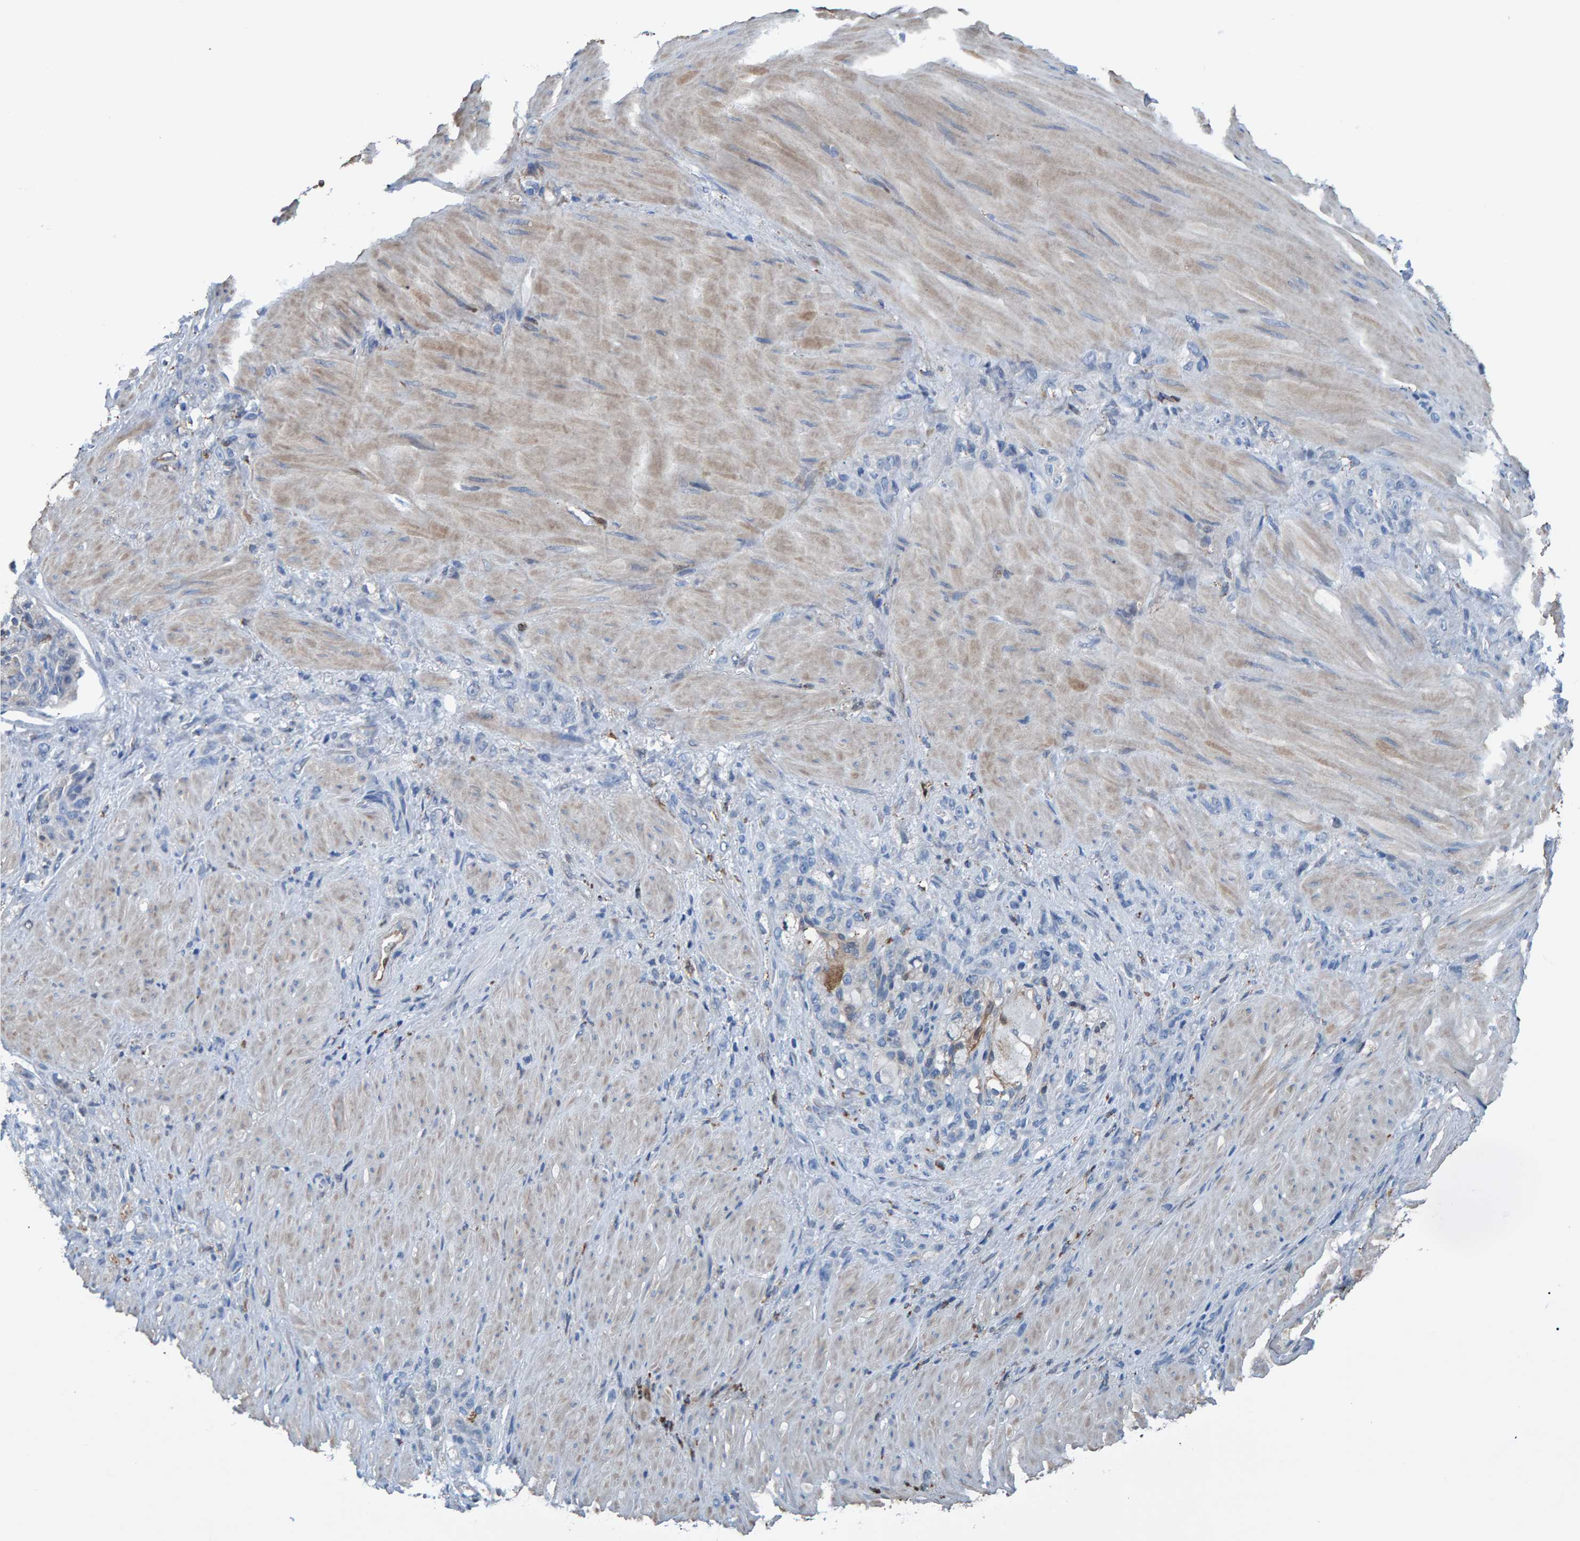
{"staining": {"intensity": "negative", "quantity": "none", "location": "none"}, "tissue": "stomach cancer", "cell_type": "Tumor cells", "image_type": "cancer", "snomed": [{"axis": "morphology", "description": "Normal tissue, NOS"}, {"axis": "morphology", "description": "Adenocarcinoma, NOS"}, {"axis": "topography", "description": "Stomach"}], "caption": "Immunohistochemistry histopathology image of neoplastic tissue: stomach adenocarcinoma stained with DAB reveals no significant protein positivity in tumor cells. Nuclei are stained in blue.", "gene": "IDO1", "patient": {"sex": "male", "age": 82}}